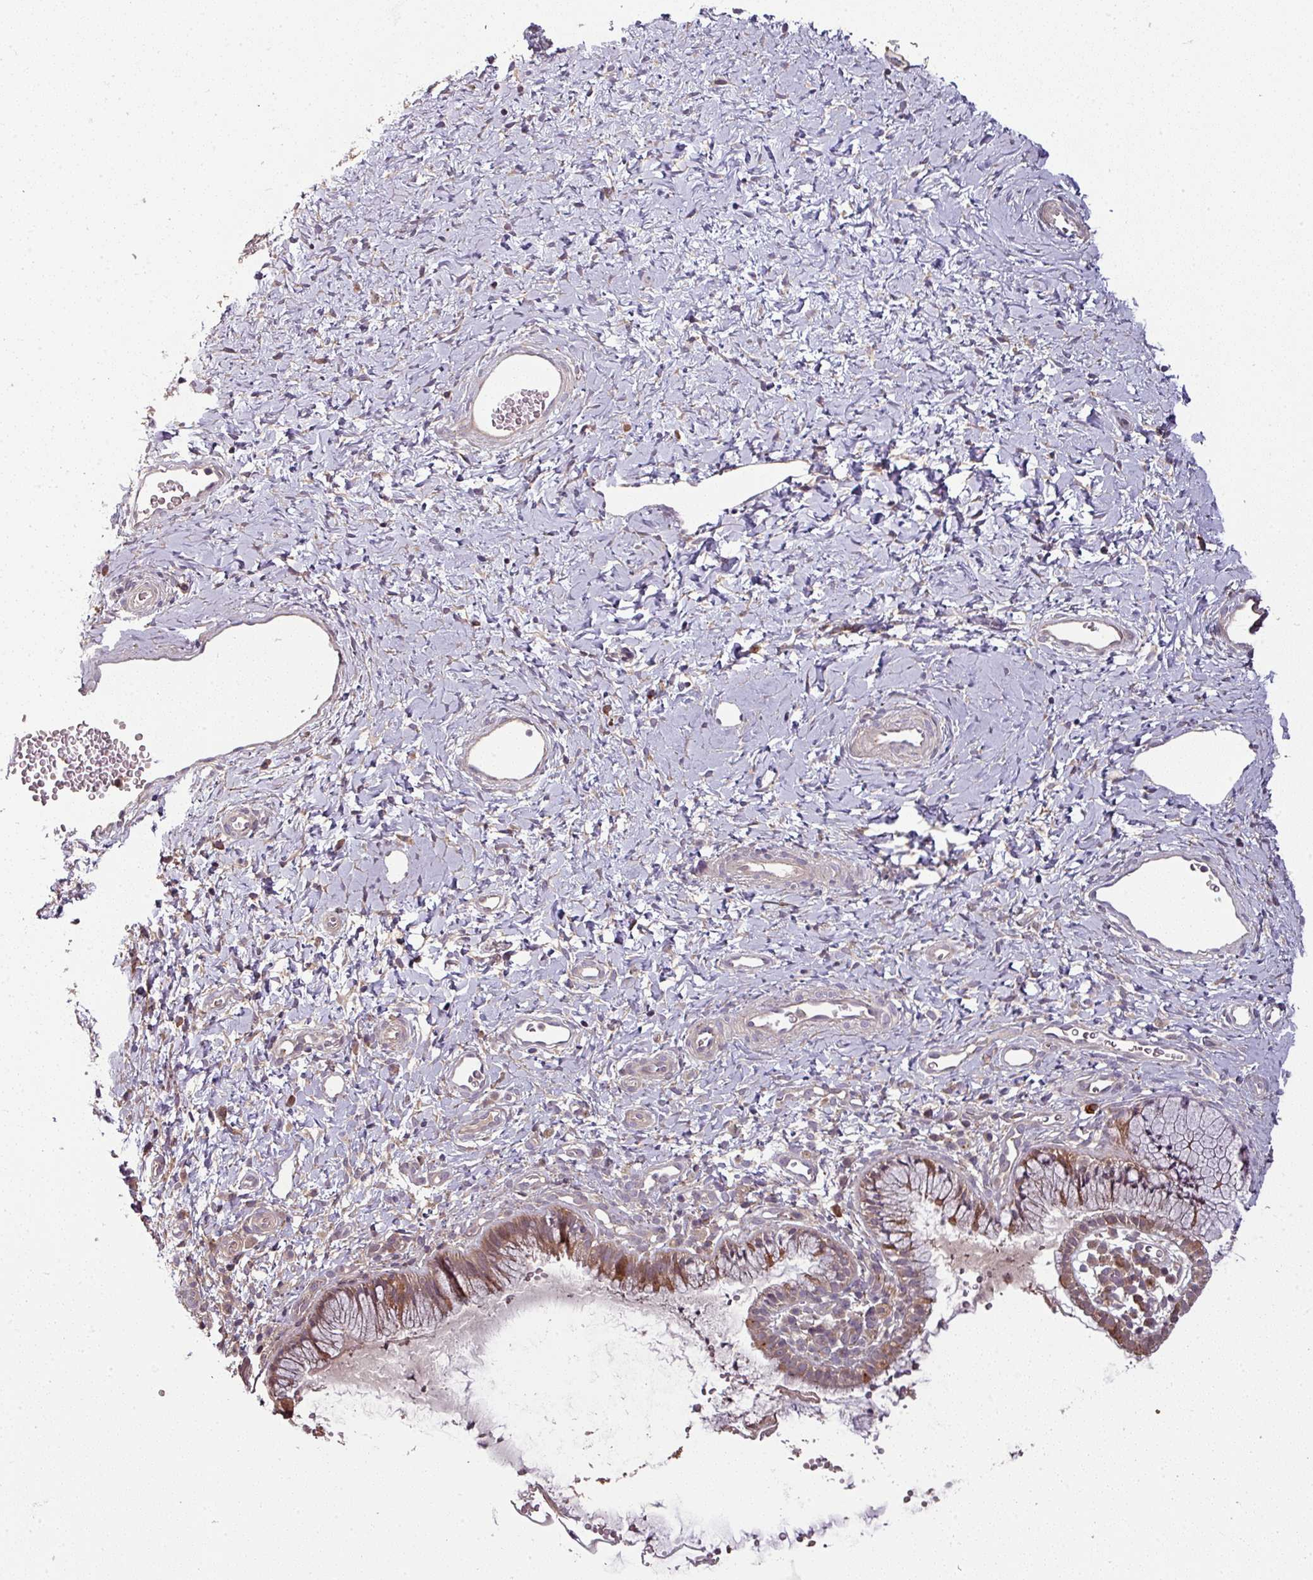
{"staining": {"intensity": "moderate", "quantity": ">75%", "location": "cytoplasmic/membranous"}, "tissue": "cervix", "cell_type": "Glandular cells", "image_type": "normal", "snomed": [{"axis": "morphology", "description": "Normal tissue, NOS"}, {"axis": "topography", "description": "Cervix"}], "caption": "Protein staining by IHC reveals moderate cytoplasmic/membranous positivity in approximately >75% of glandular cells in benign cervix. (DAB IHC with brightfield microscopy, high magnification).", "gene": "GSKIP", "patient": {"sex": "female", "age": 36}}